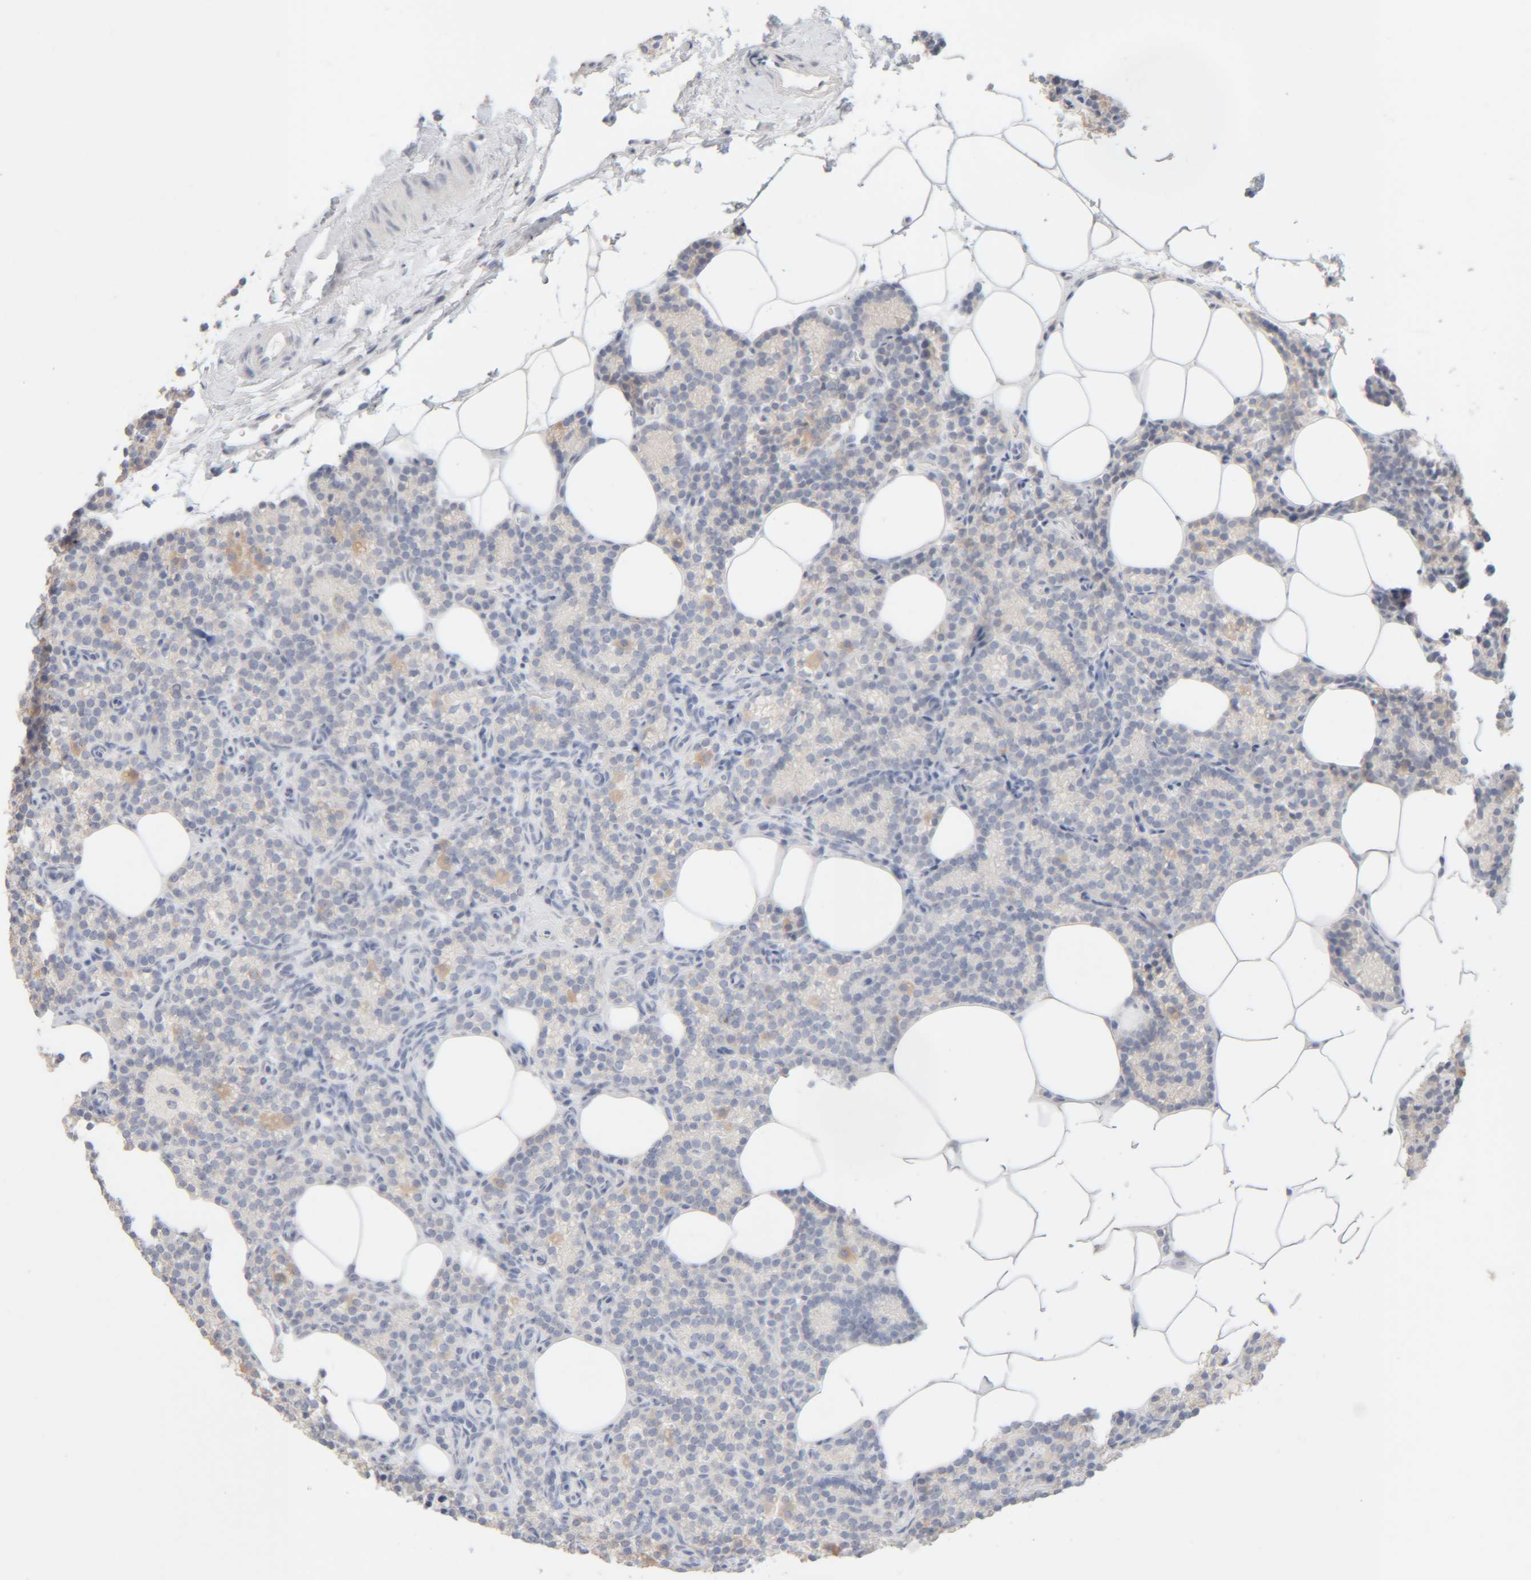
{"staining": {"intensity": "negative", "quantity": "none", "location": "none"}, "tissue": "parathyroid gland", "cell_type": "Glandular cells", "image_type": "normal", "snomed": [{"axis": "morphology", "description": "Normal tissue, NOS"}, {"axis": "topography", "description": "Parathyroid gland"}], "caption": "The image shows no staining of glandular cells in unremarkable parathyroid gland.", "gene": "RIDA", "patient": {"sex": "male", "age": 58}}